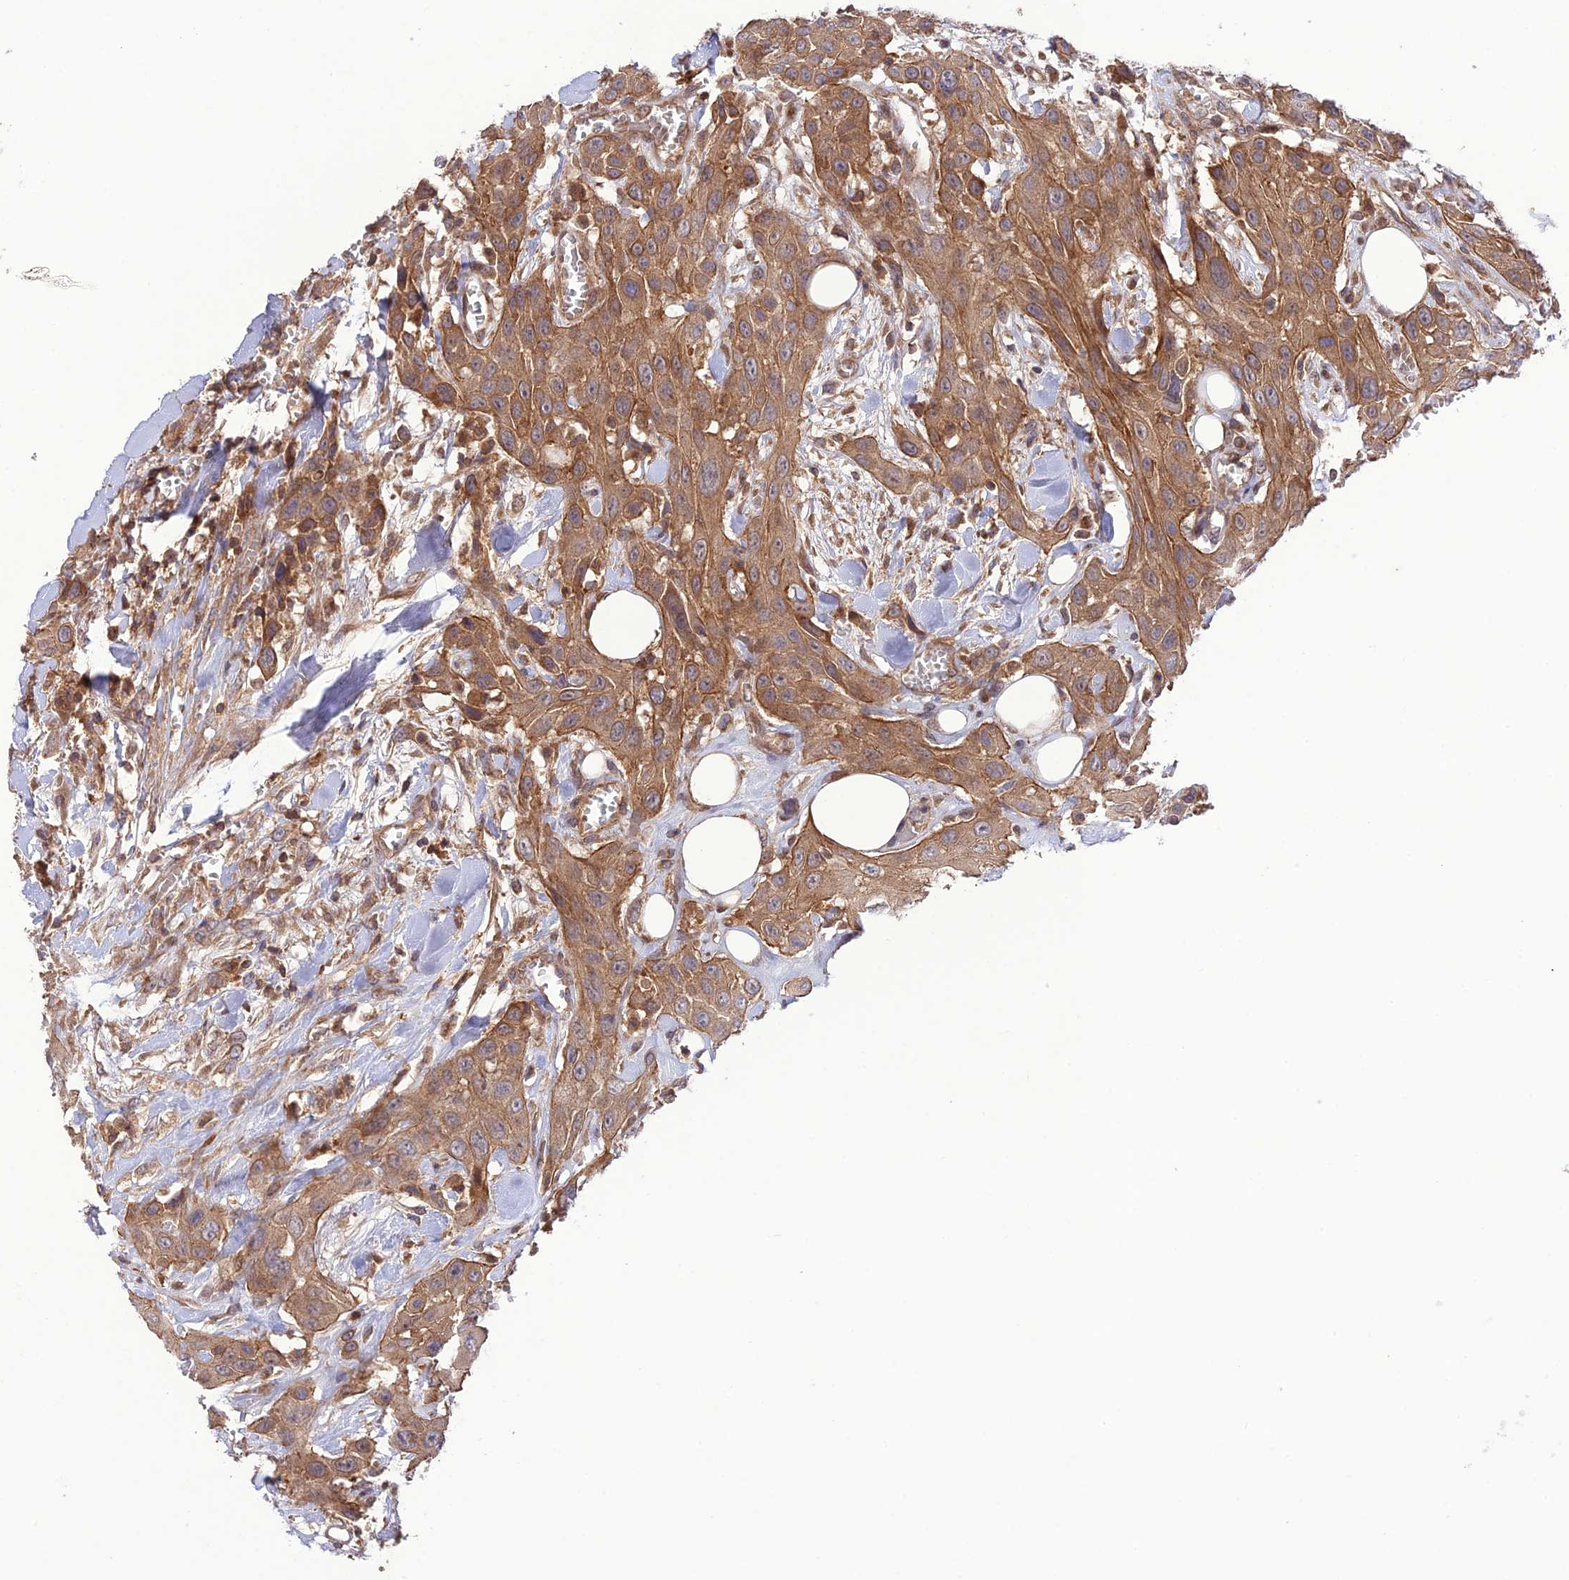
{"staining": {"intensity": "moderate", "quantity": ">75%", "location": "cytoplasmic/membranous"}, "tissue": "head and neck cancer", "cell_type": "Tumor cells", "image_type": "cancer", "snomed": [{"axis": "morphology", "description": "Squamous cell carcinoma, NOS"}, {"axis": "topography", "description": "Head-Neck"}], "caption": "Immunohistochemistry (IHC) image of neoplastic tissue: head and neck cancer stained using immunohistochemistry (IHC) reveals medium levels of moderate protein expression localized specifically in the cytoplasmic/membranous of tumor cells, appearing as a cytoplasmic/membranous brown color.", "gene": "FCHSD1", "patient": {"sex": "male", "age": 81}}